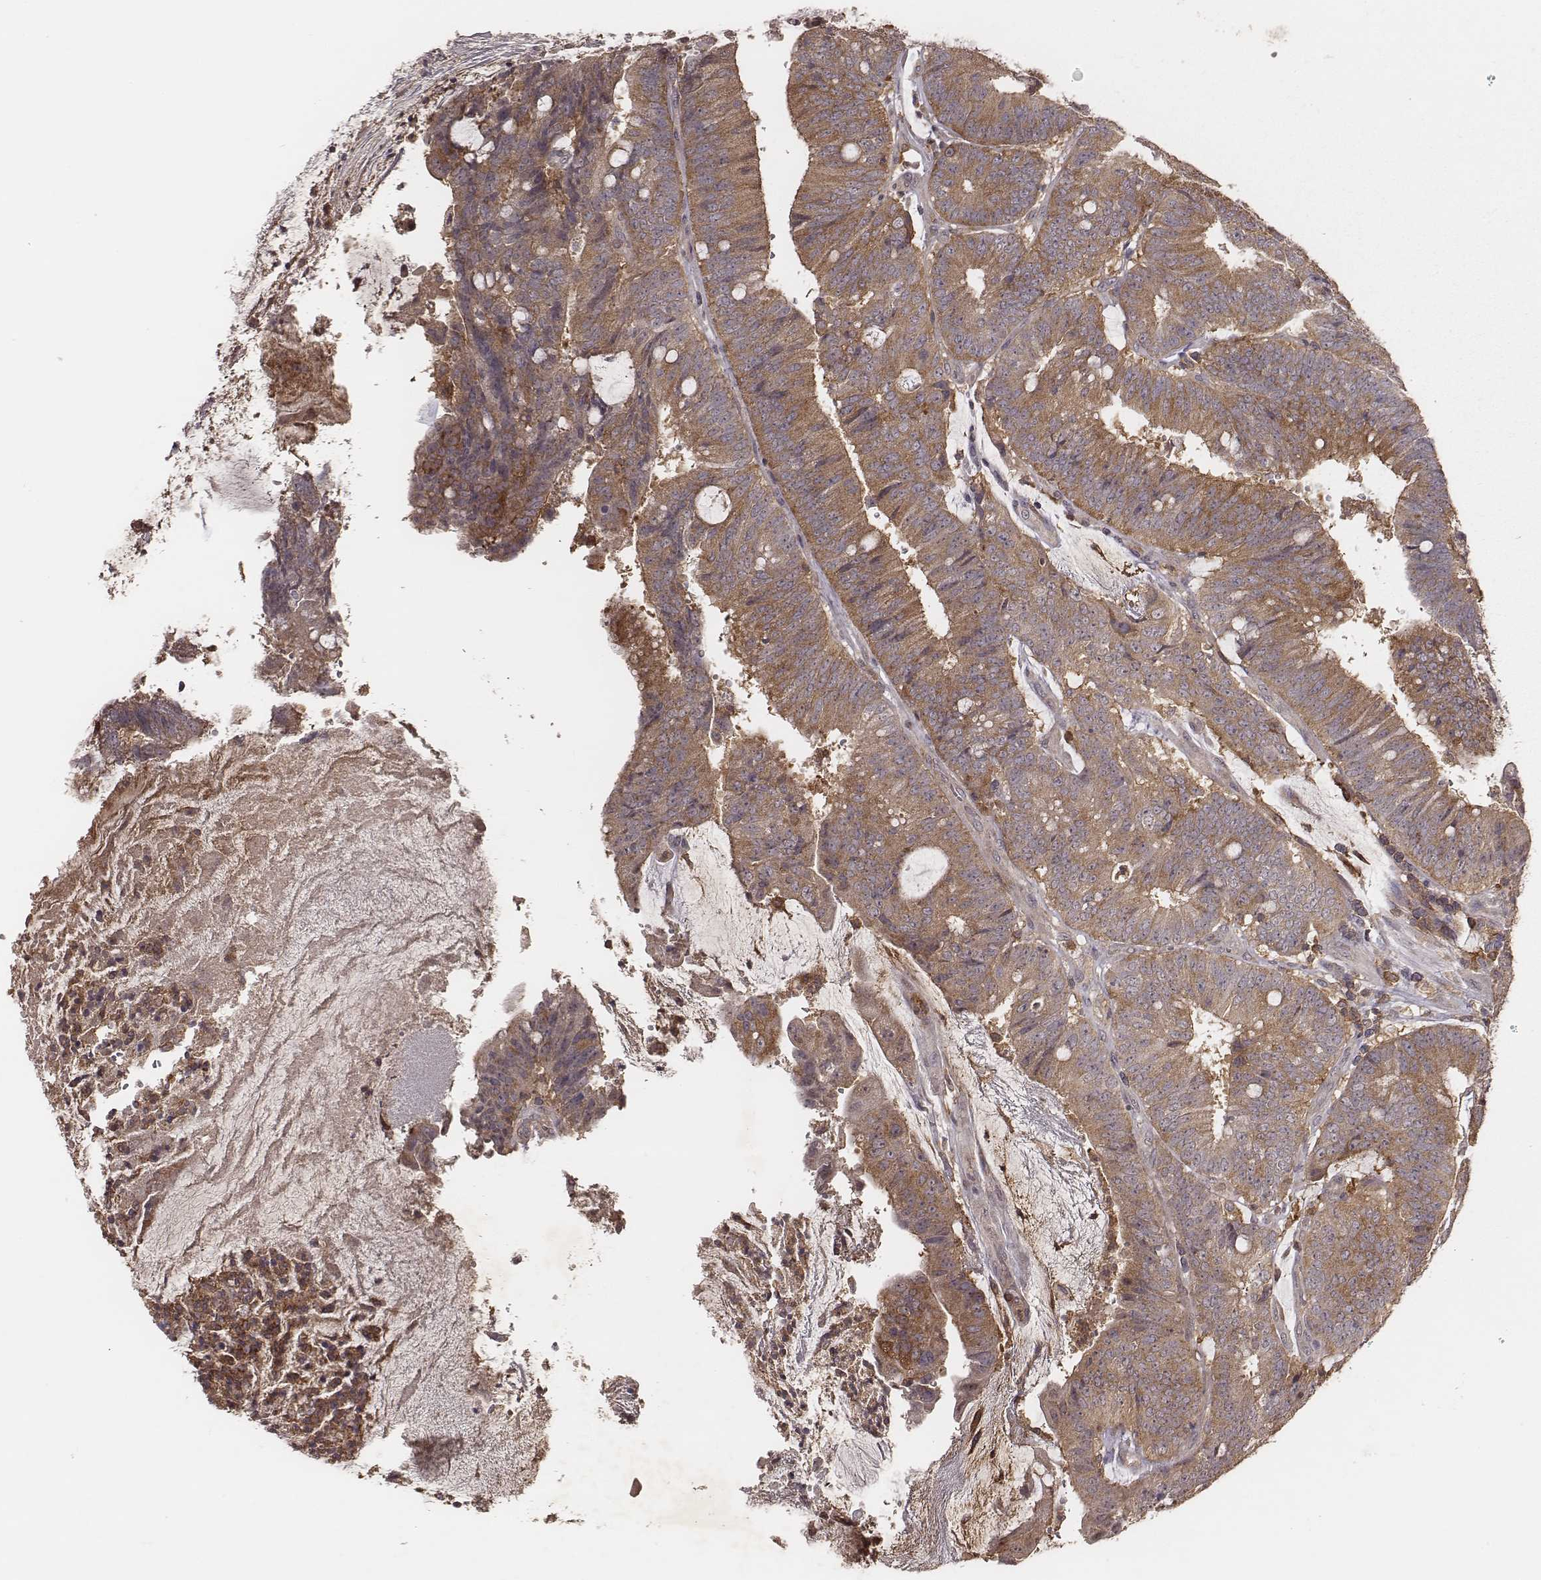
{"staining": {"intensity": "moderate", "quantity": ">75%", "location": "cytoplasmic/membranous"}, "tissue": "colorectal cancer", "cell_type": "Tumor cells", "image_type": "cancer", "snomed": [{"axis": "morphology", "description": "Adenocarcinoma, NOS"}, {"axis": "topography", "description": "Colon"}], "caption": "Approximately >75% of tumor cells in colorectal cancer (adenocarcinoma) reveal moderate cytoplasmic/membranous protein positivity as visualized by brown immunohistochemical staining.", "gene": "PILRA", "patient": {"sex": "female", "age": 43}}